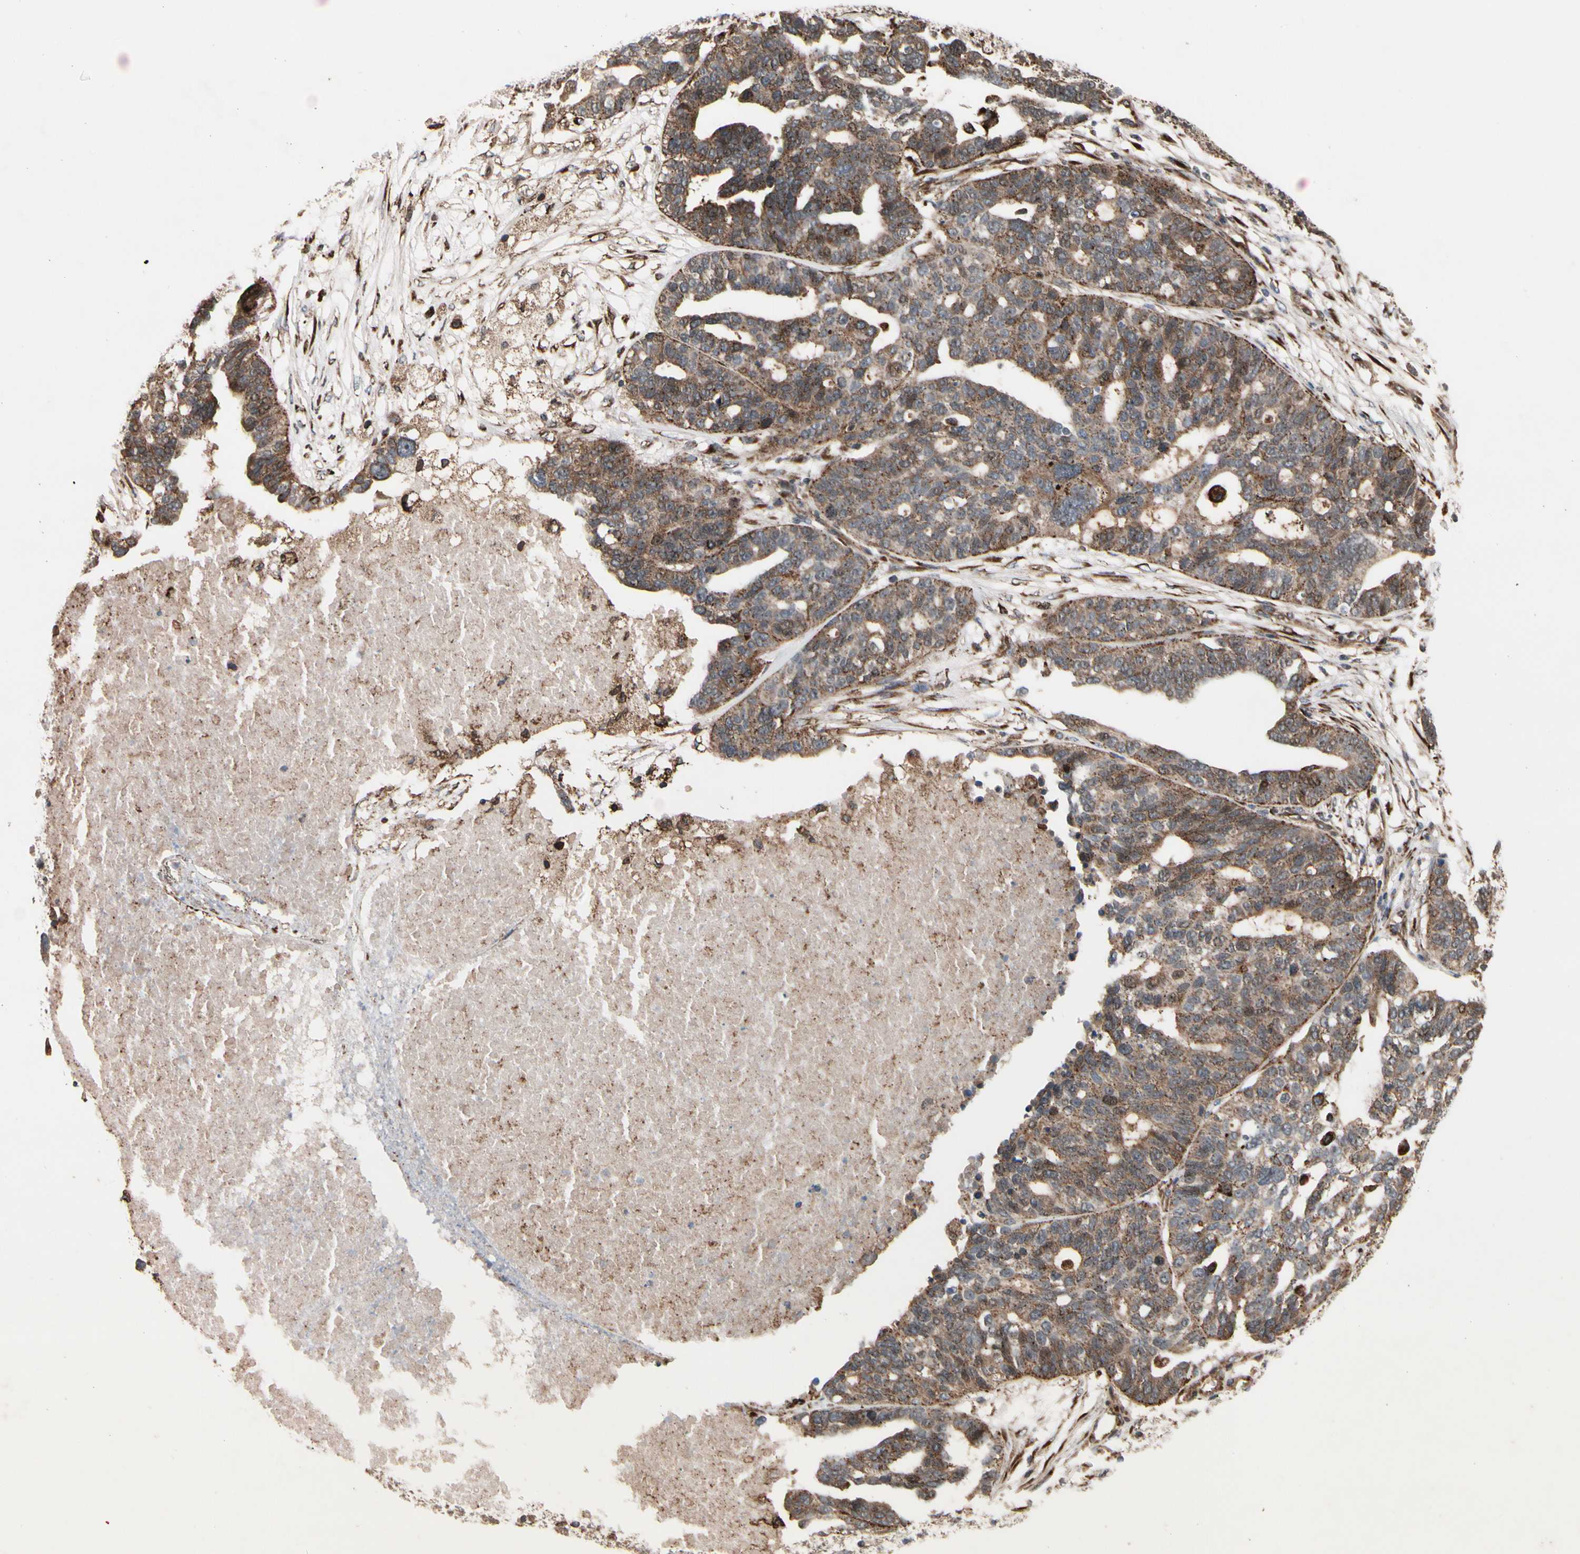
{"staining": {"intensity": "strong", "quantity": ">75%", "location": "cytoplasmic/membranous"}, "tissue": "ovarian cancer", "cell_type": "Tumor cells", "image_type": "cancer", "snomed": [{"axis": "morphology", "description": "Cystadenocarcinoma, serous, NOS"}, {"axis": "topography", "description": "Ovary"}], "caption": "A high amount of strong cytoplasmic/membranous staining is appreciated in approximately >75% of tumor cells in ovarian cancer (serous cystadenocarcinoma) tissue.", "gene": "SLC39A9", "patient": {"sex": "female", "age": 59}}